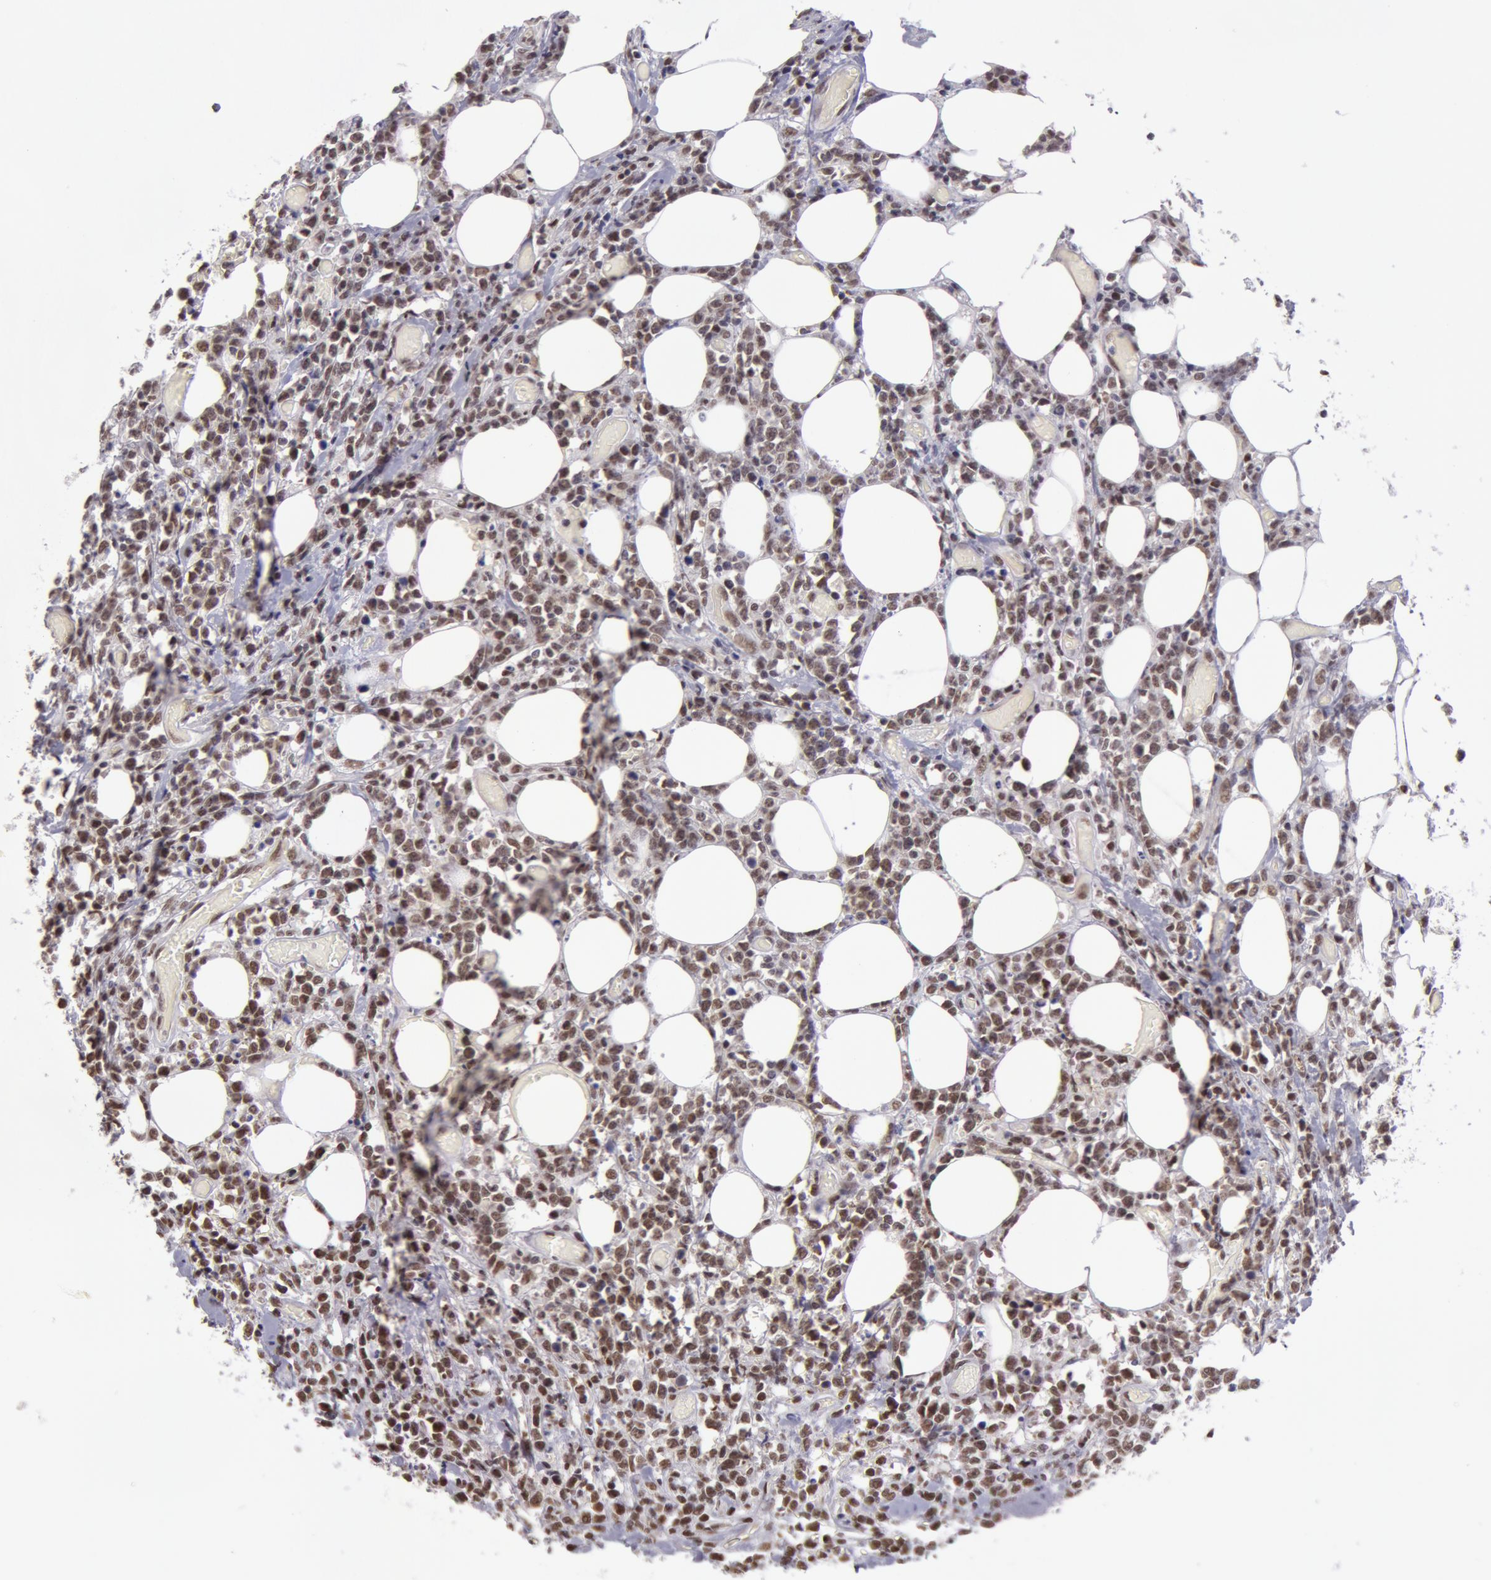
{"staining": {"intensity": "weak", "quantity": "25%-75%", "location": "cytoplasmic/membranous,nuclear"}, "tissue": "lymphoma", "cell_type": "Tumor cells", "image_type": "cancer", "snomed": [{"axis": "morphology", "description": "Malignant lymphoma, non-Hodgkin's type, High grade"}, {"axis": "topography", "description": "Colon"}], "caption": "The micrograph shows staining of malignant lymphoma, non-Hodgkin's type (high-grade), revealing weak cytoplasmic/membranous and nuclear protein expression (brown color) within tumor cells.", "gene": "VRTN", "patient": {"sex": "male", "age": 82}}